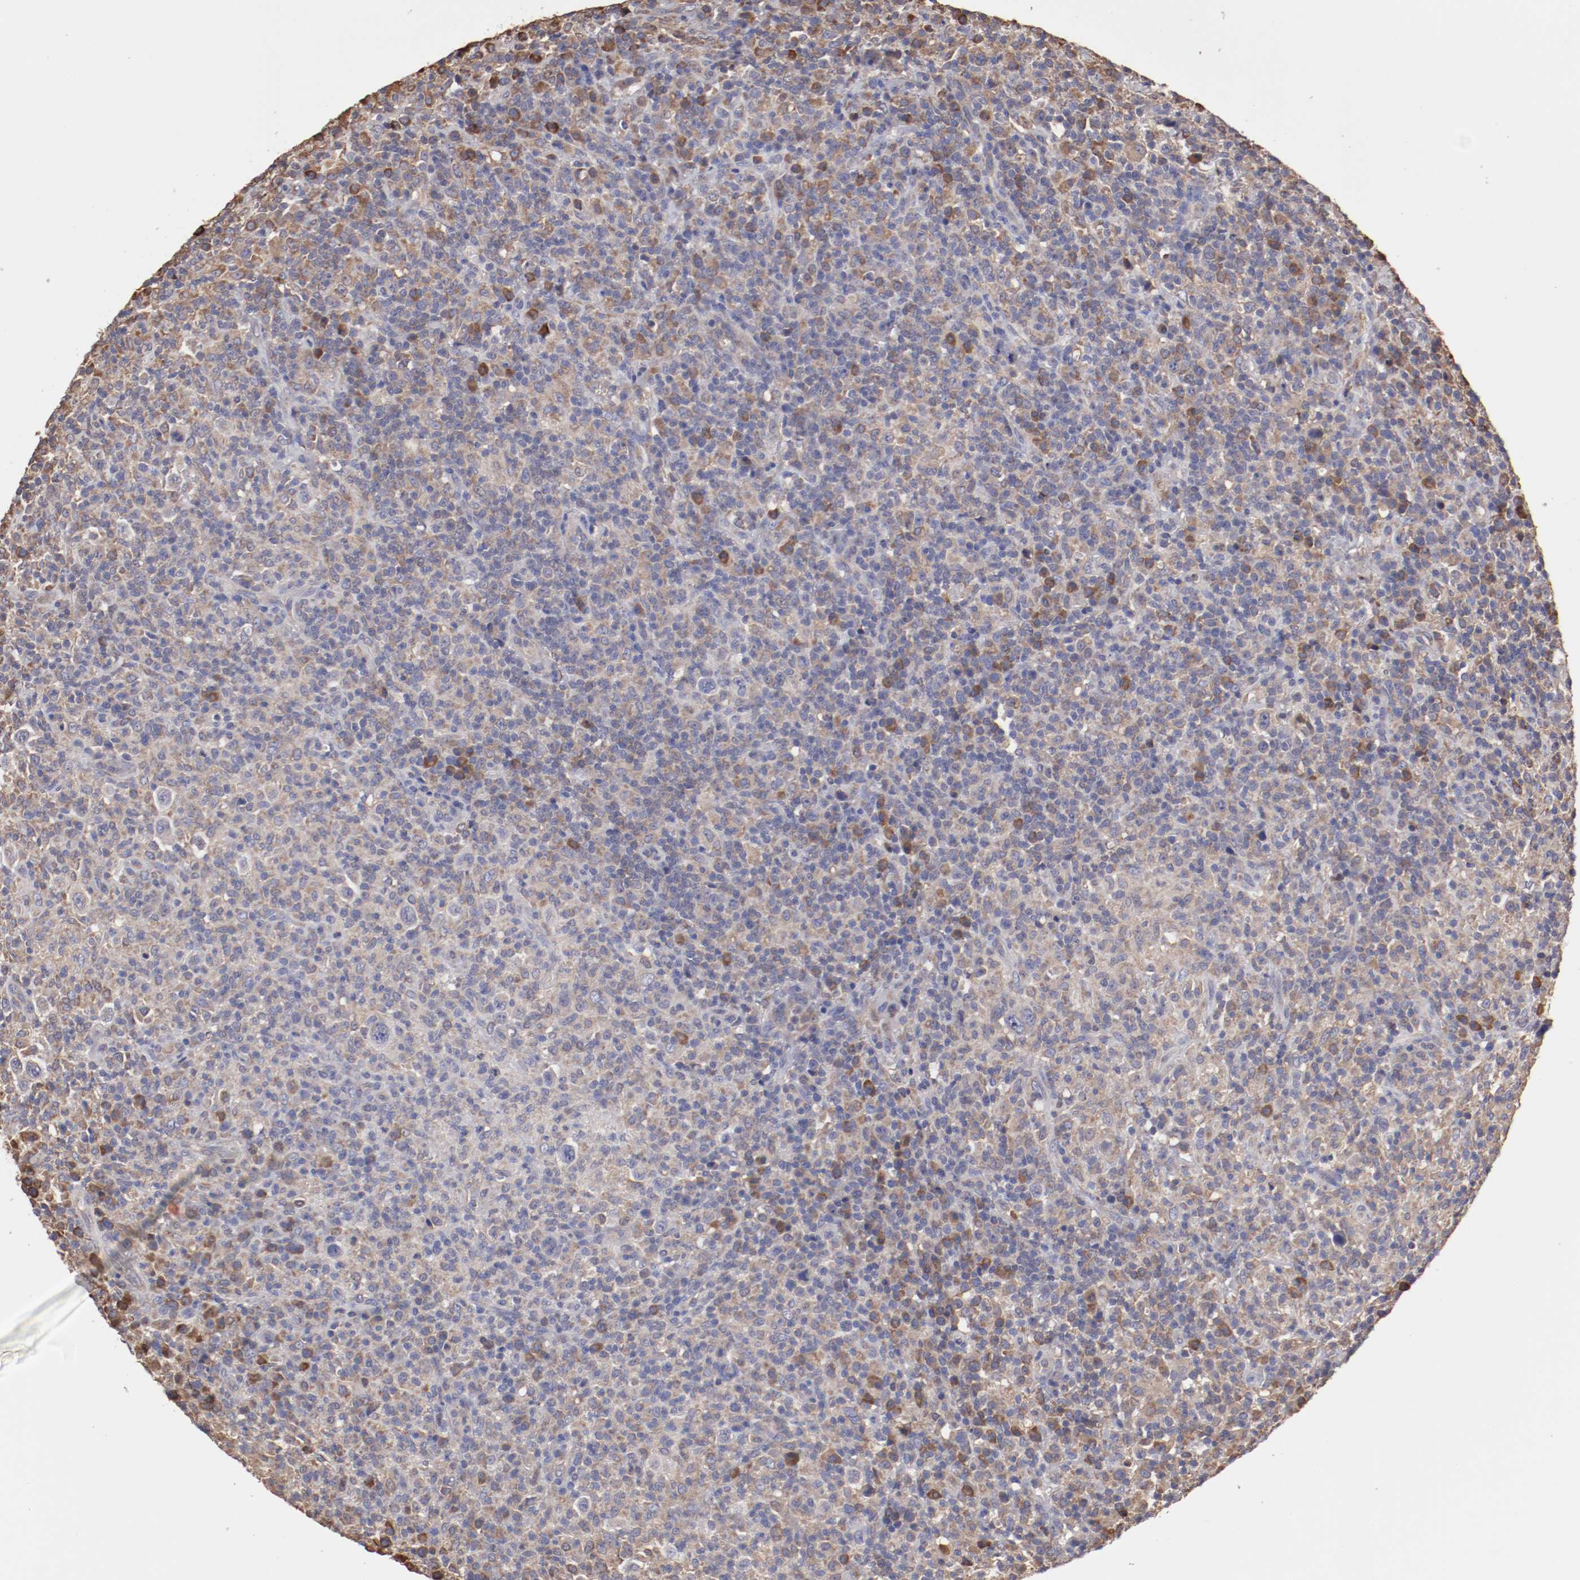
{"staining": {"intensity": "weak", "quantity": "25%-75%", "location": "cytoplasmic/membranous"}, "tissue": "lymphoma", "cell_type": "Tumor cells", "image_type": "cancer", "snomed": [{"axis": "morphology", "description": "Hodgkin's disease, NOS"}, {"axis": "topography", "description": "Lymph node"}], "caption": "Immunohistochemistry (IHC) of human lymphoma shows low levels of weak cytoplasmic/membranous expression in about 25%-75% of tumor cells.", "gene": "NFKBIE", "patient": {"sex": "male", "age": 65}}